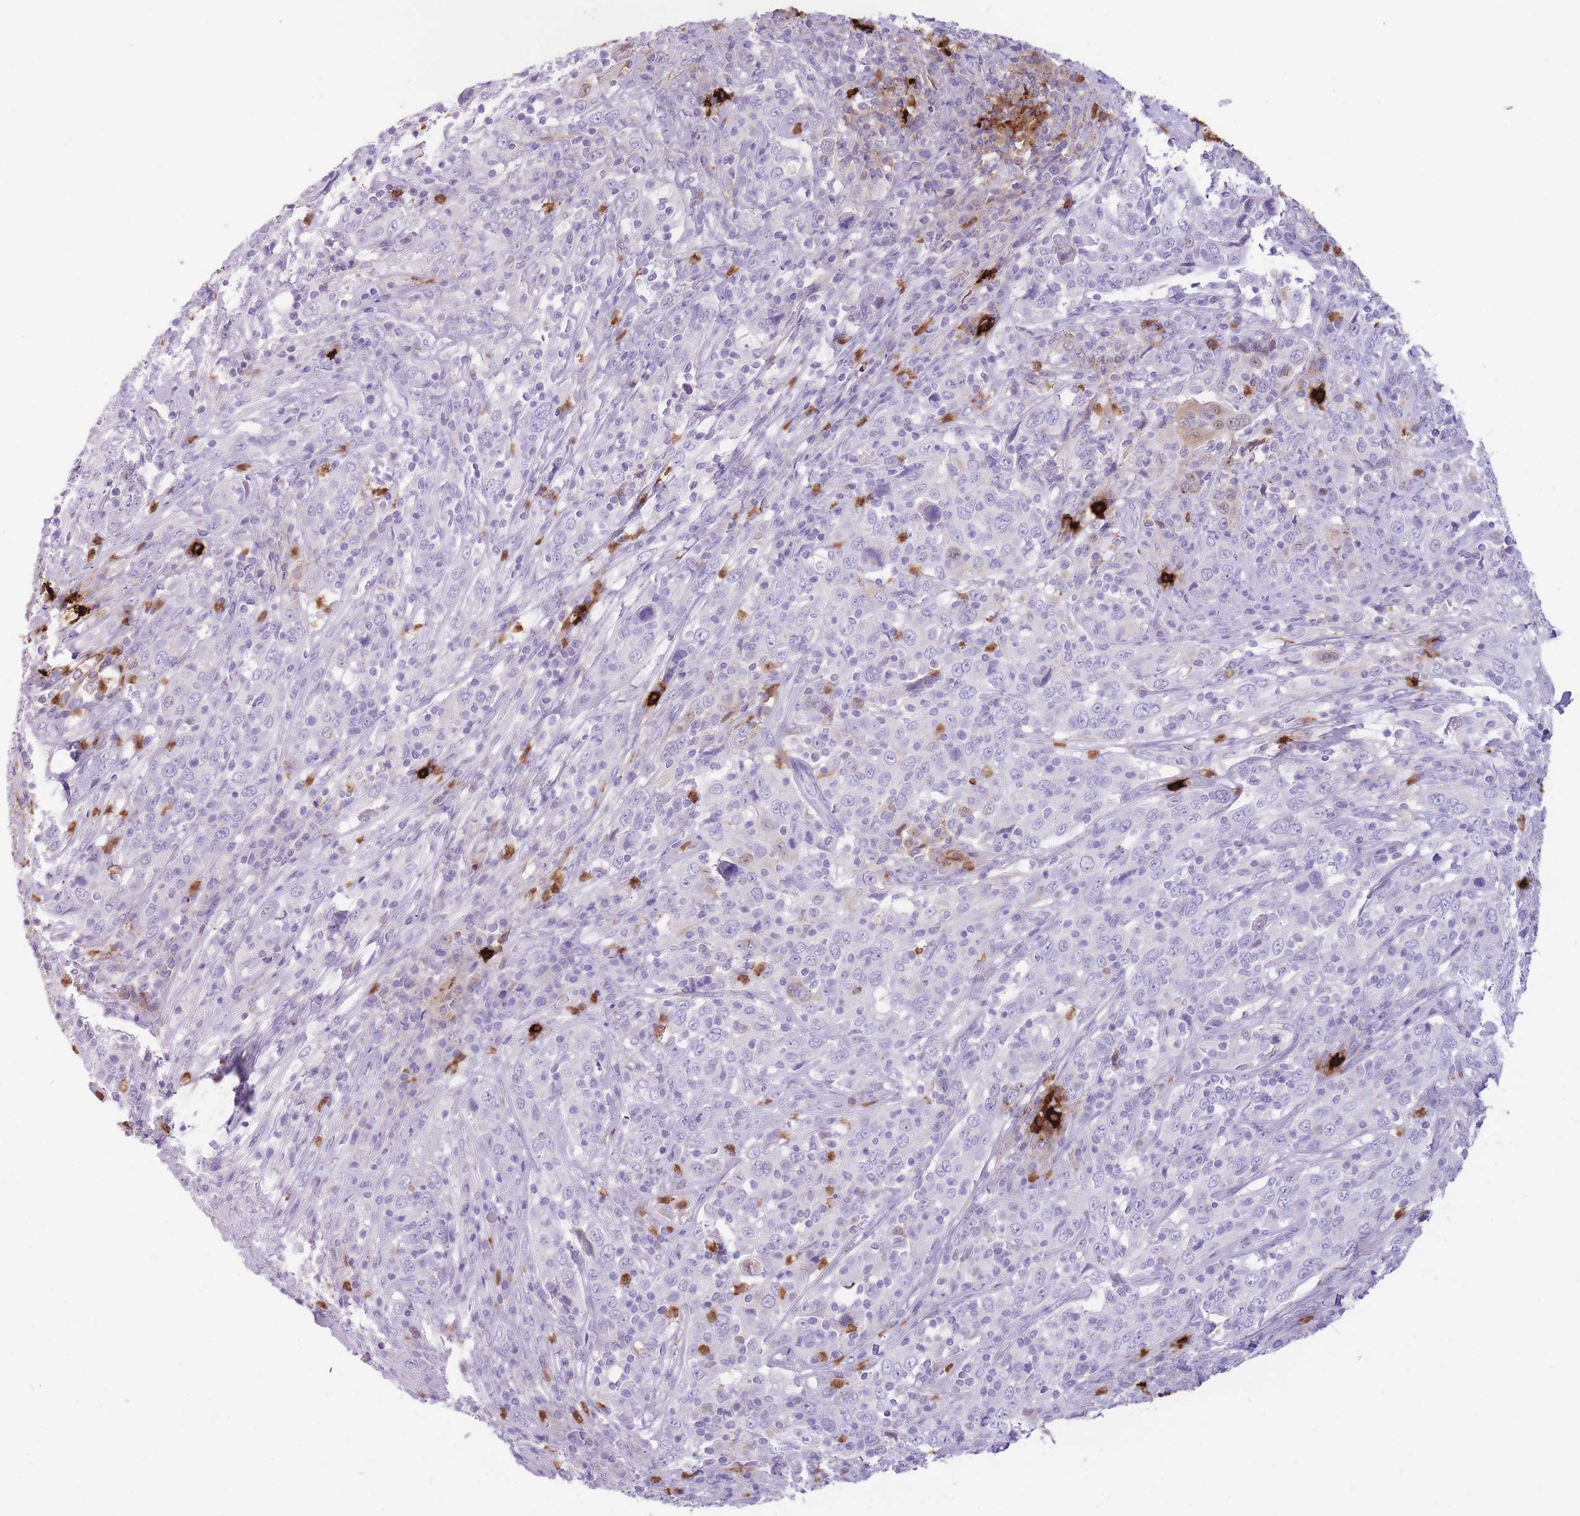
{"staining": {"intensity": "negative", "quantity": "none", "location": "none"}, "tissue": "cervical cancer", "cell_type": "Tumor cells", "image_type": "cancer", "snomed": [{"axis": "morphology", "description": "Squamous cell carcinoma, NOS"}, {"axis": "topography", "description": "Cervix"}], "caption": "Immunohistochemistry image of human cervical cancer stained for a protein (brown), which exhibits no positivity in tumor cells. (Brightfield microscopy of DAB immunohistochemistry at high magnification).", "gene": "TPSAB1", "patient": {"sex": "female", "age": 46}}